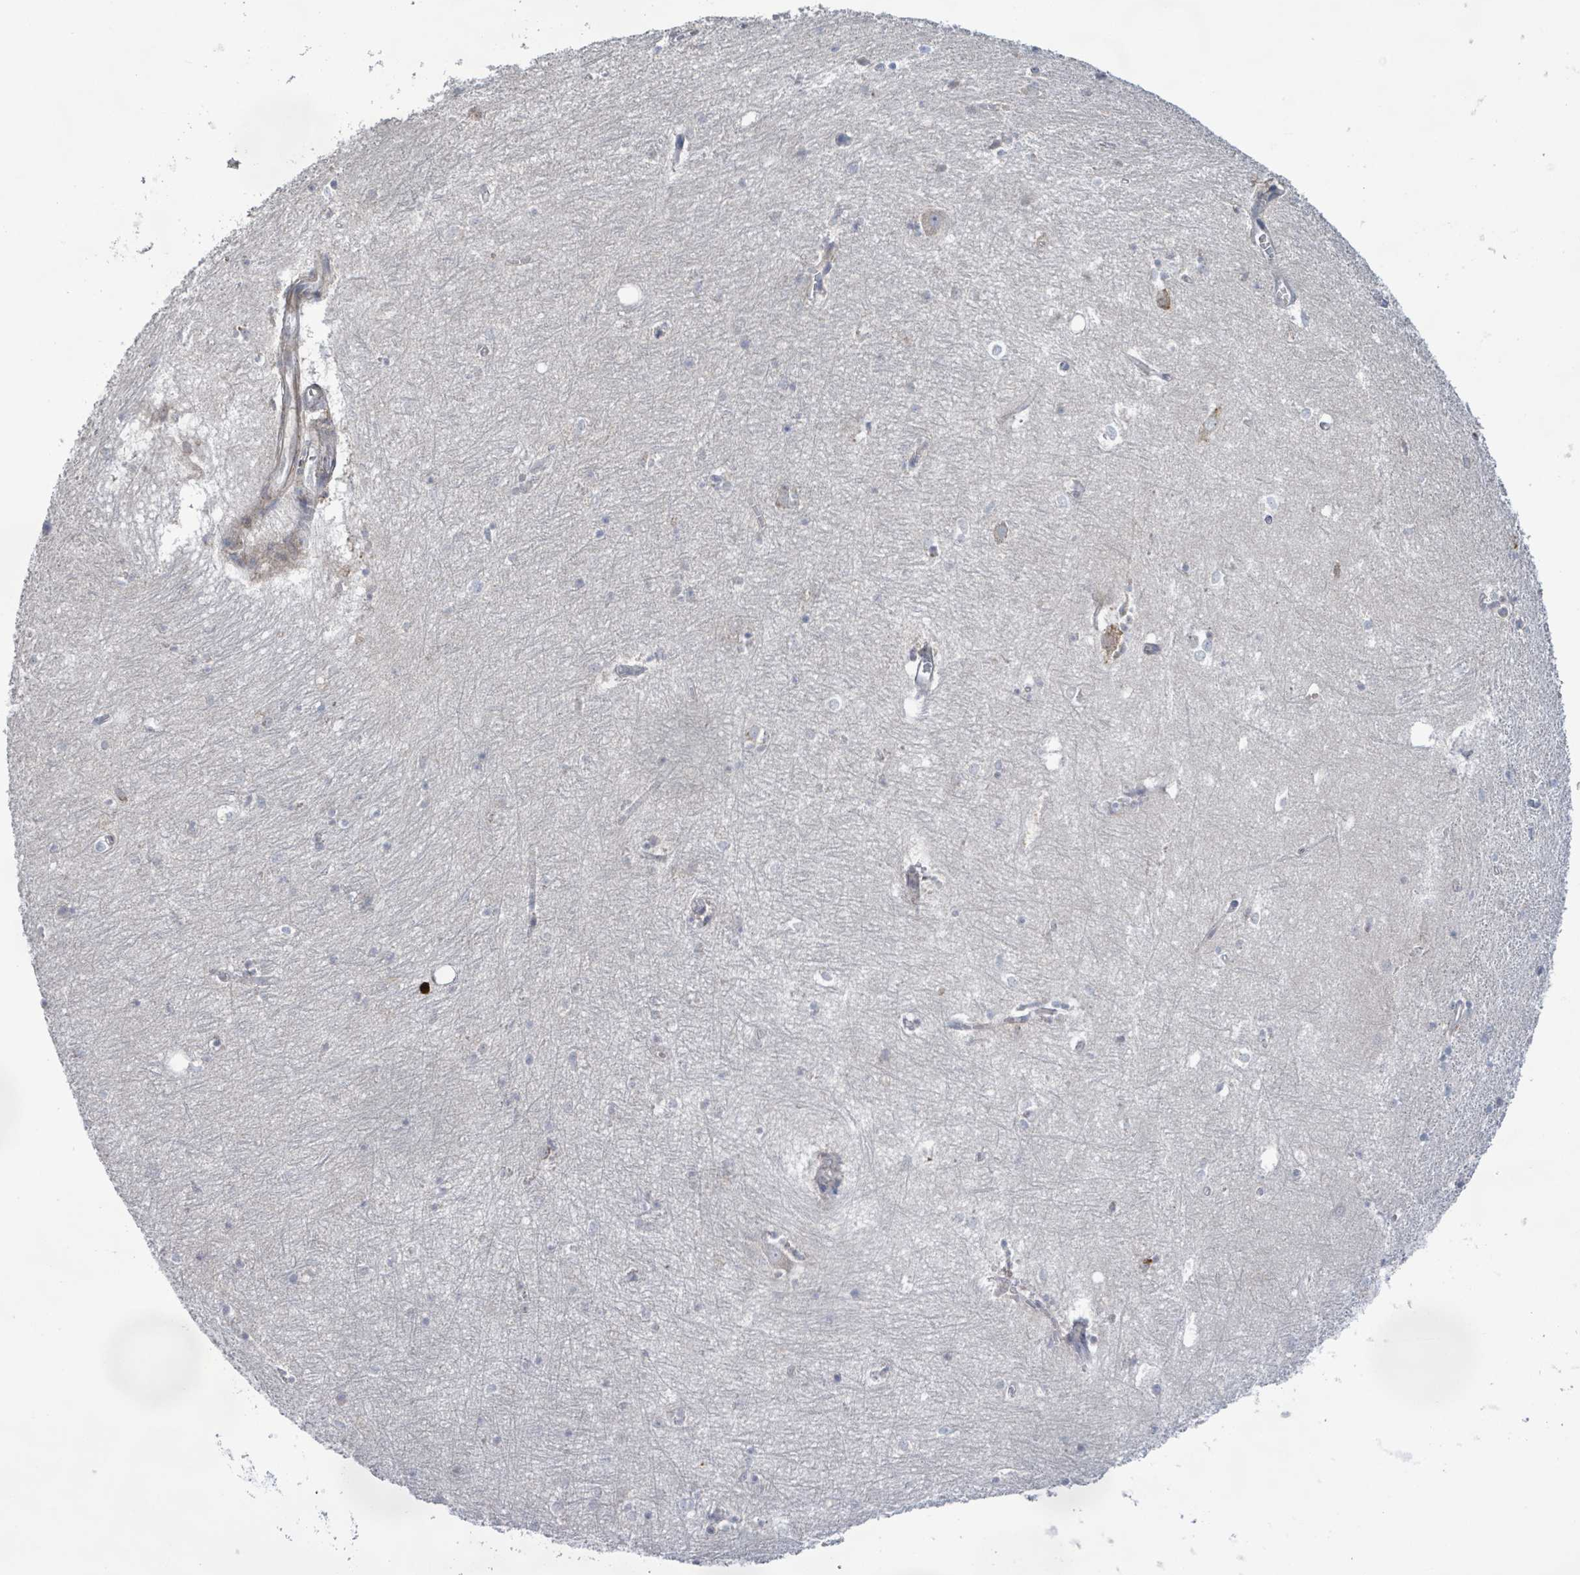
{"staining": {"intensity": "negative", "quantity": "none", "location": "none"}, "tissue": "hippocampus", "cell_type": "Glial cells", "image_type": "normal", "snomed": [{"axis": "morphology", "description": "Normal tissue, NOS"}, {"axis": "topography", "description": "Hippocampus"}], "caption": "An image of human hippocampus is negative for staining in glial cells. (DAB (3,3'-diaminobenzidine) IHC, high magnification).", "gene": "SLIT3", "patient": {"sex": "female", "age": 64}}